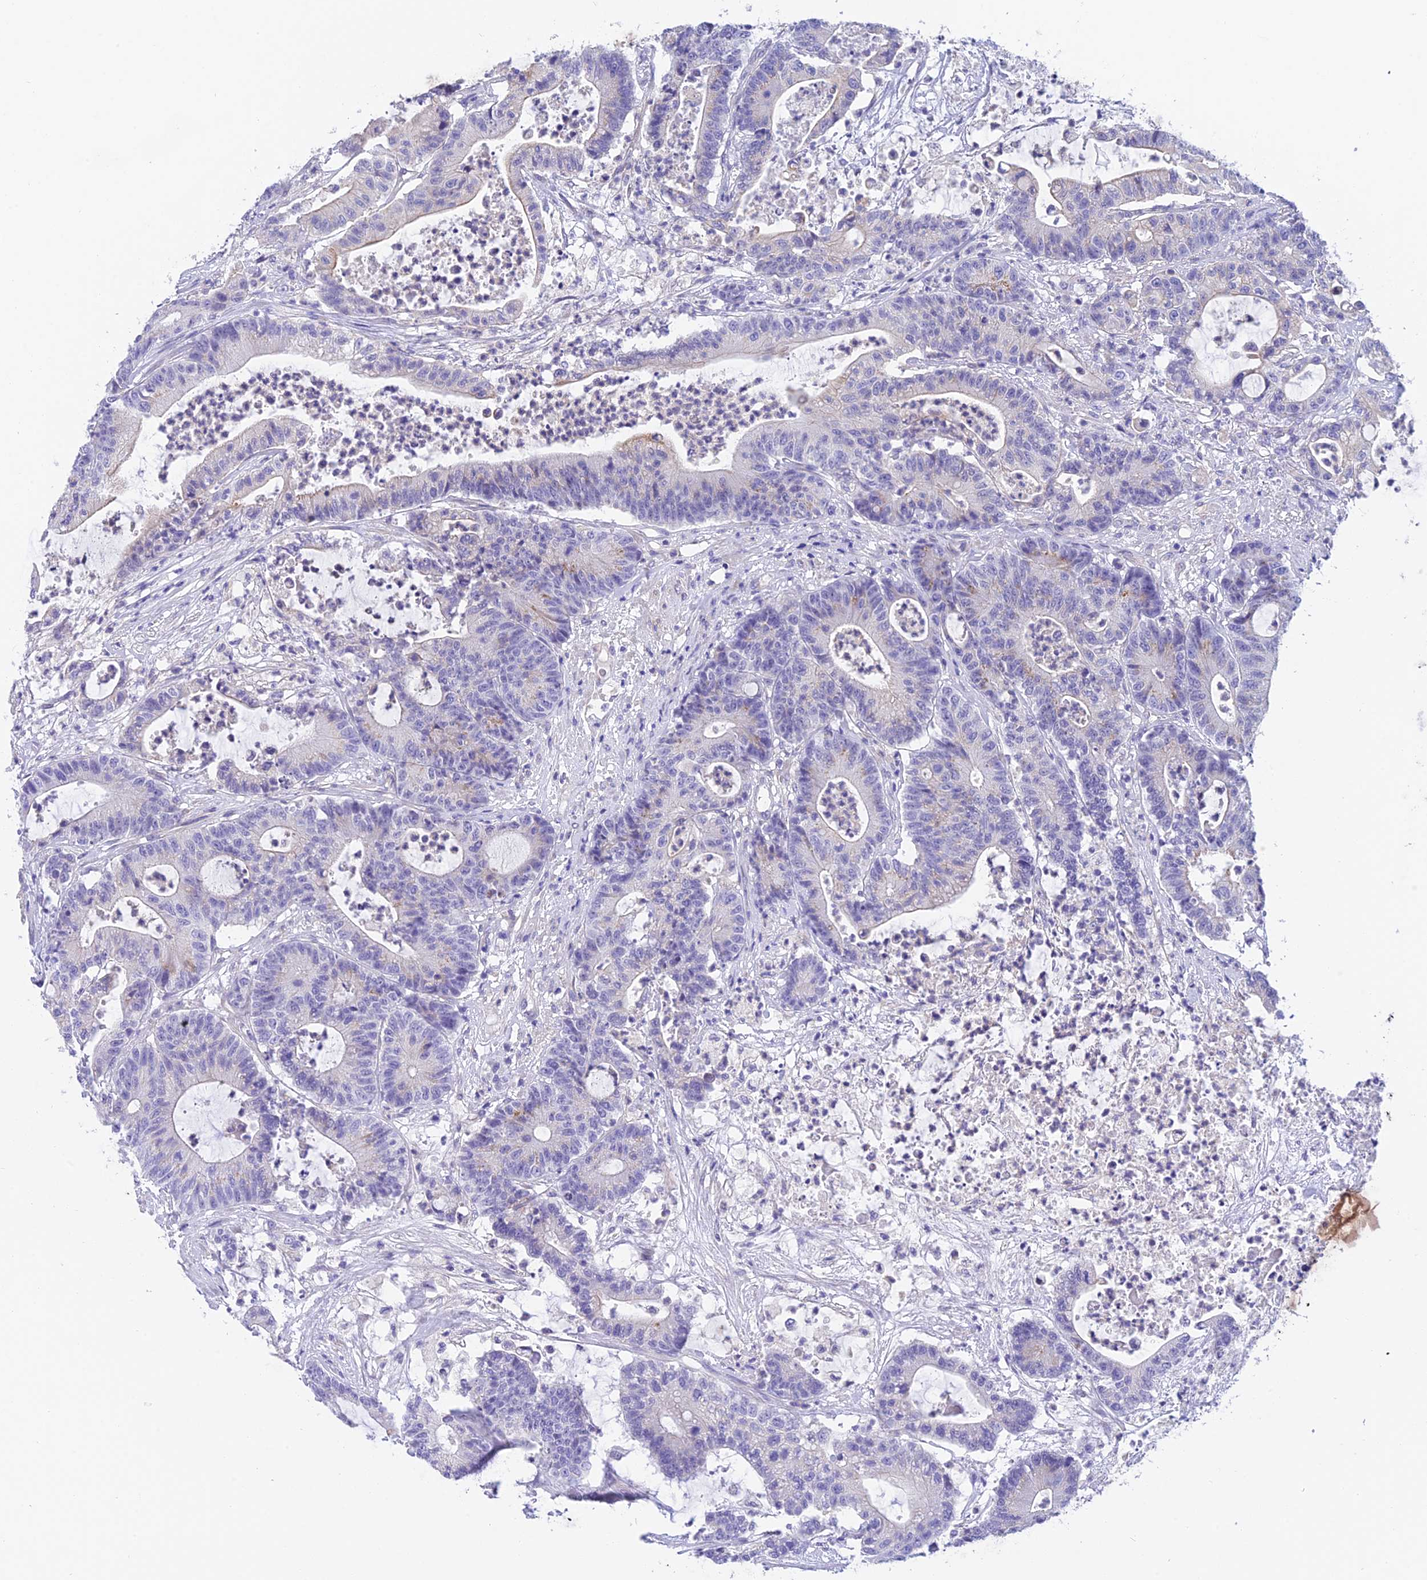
{"staining": {"intensity": "negative", "quantity": "none", "location": "none"}, "tissue": "colorectal cancer", "cell_type": "Tumor cells", "image_type": "cancer", "snomed": [{"axis": "morphology", "description": "Adenocarcinoma, NOS"}, {"axis": "topography", "description": "Colon"}], "caption": "Tumor cells show no significant positivity in colorectal adenocarcinoma.", "gene": "C17orf67", "patient": {"sex": "female", "age": 84}}